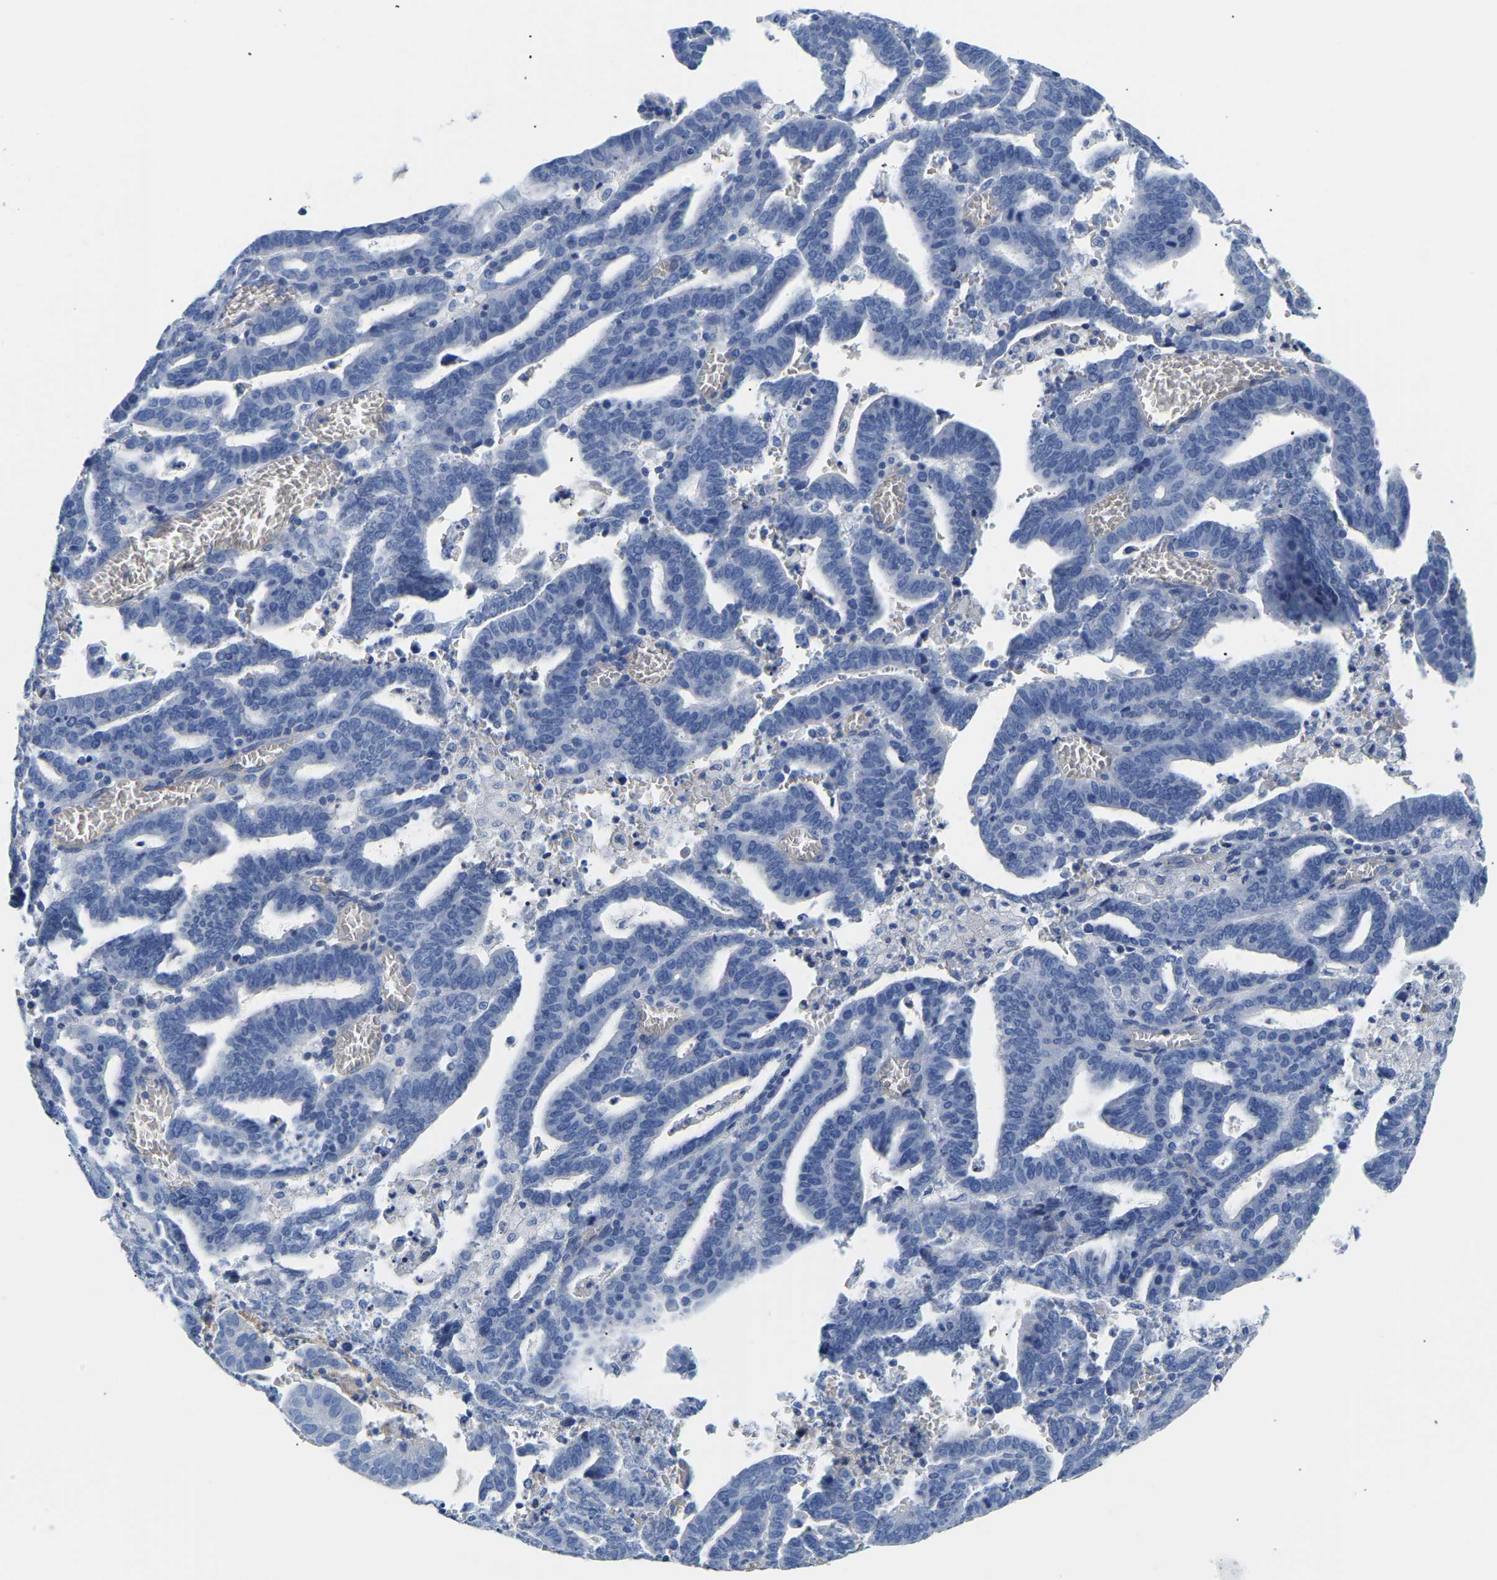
{"staining": {"intensity": "negative", "quantity": "none", "location": "none"}, "tissue": "endometrial cancer", "cell_type": "Tumor cells", "image_type": "cancer", "snomed": [{"axis": "morphology", "description": "Adenocarcinoma, NOS"}, {"axis": "topography", "description": "Uterus"}], "caption": "DAB immunohistochemical staining of human endometrial cancer (adenocarcinoma) shows no significant positivity in tumor cells. (DAB (3,3'-diaminobenzidine) immunohistochemistry (IHC), high magnification).", "gene": "UPK3A", "patient": {"sex": "female", "age": 83}}